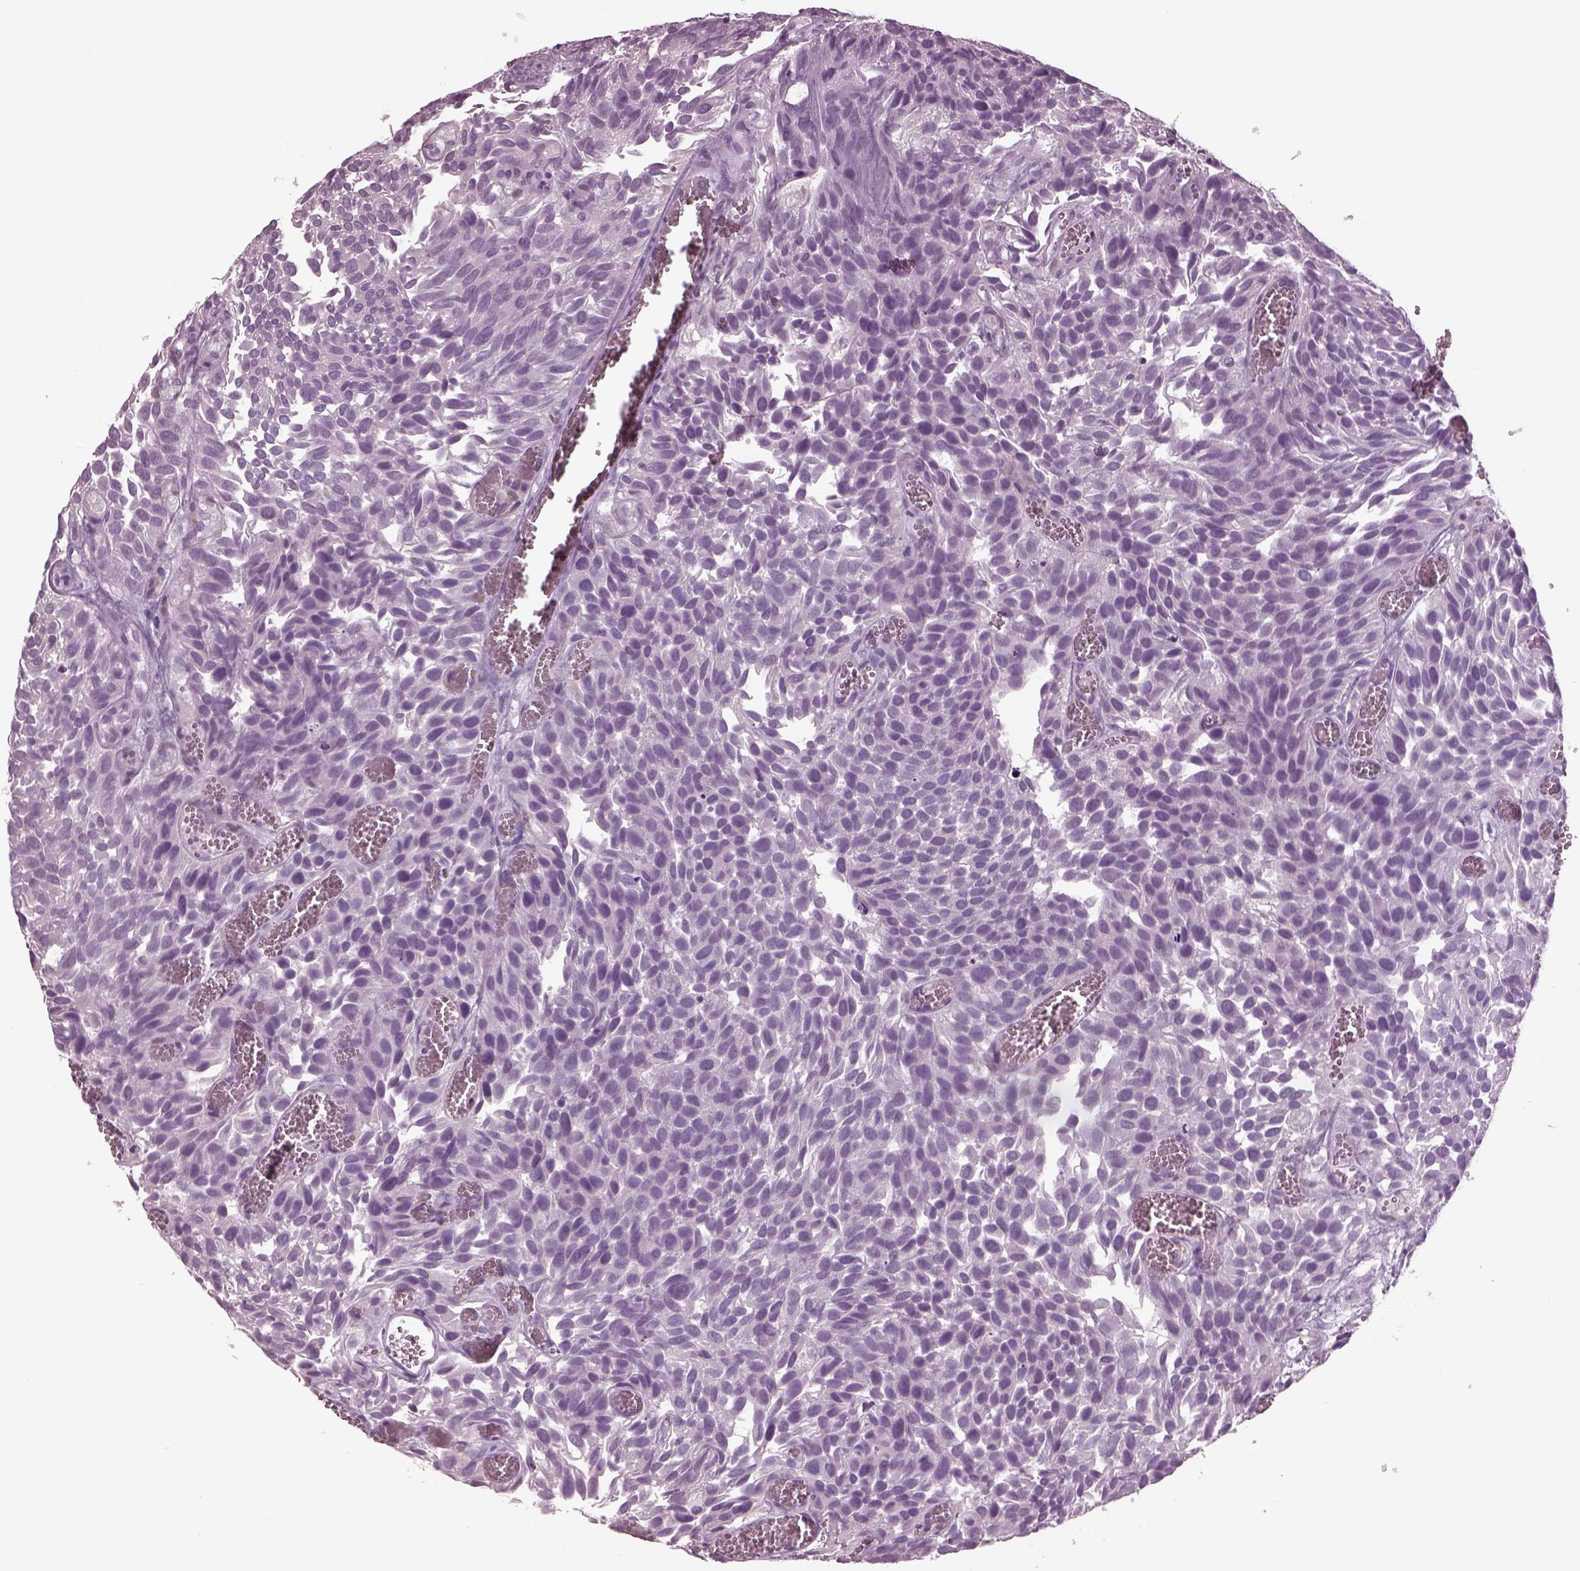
{"staining": {"intensity": "negative", "quantity": "none", "location": "none"}, "tissue": "urothelial cancer", "cell_type": "Tumor cells", "image_type": "cancer", "snomed": [{"axis": "morphology", "description": "Urothelial carcinoma, Low grade"}, {"axis": "topography", "description": "Urinary bladder"}], "caption": "Low-grade urothelial carcinoma was stained to show a protein in brown. There is no significant positivity in tumor cells.", "gene": "TPPP2", "patient": {"sex": "female", "age": 69}}